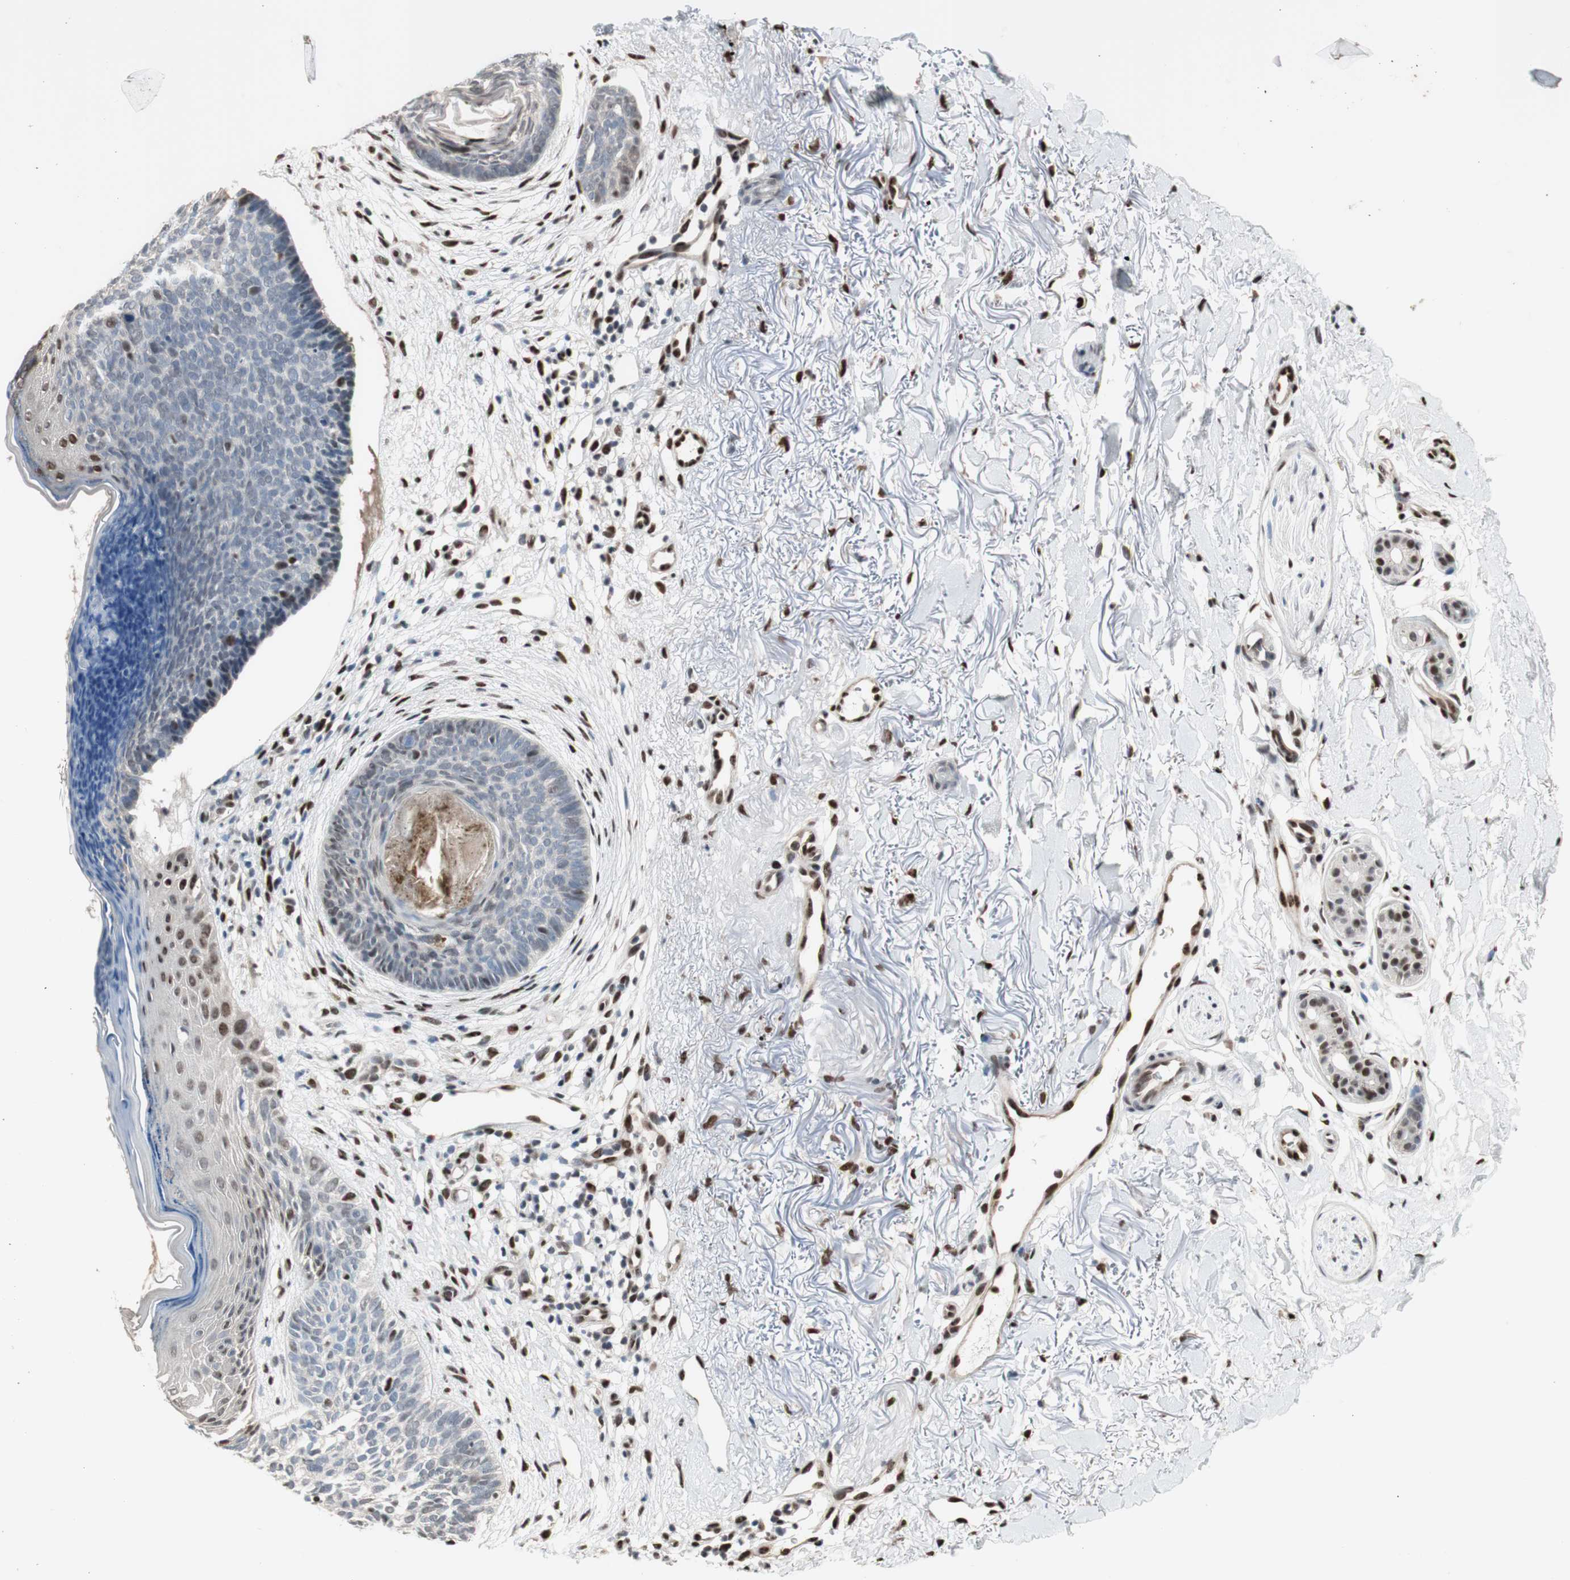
{"staining": {"intensity": "negative", "quantity": "none", "location": "none"}, "tissue": "skin cancer", "cell_type": "Tumor cells", "image_type": "cancer", "snomed": [{"axis": "morphology", "description": "Basal cell carcinoma"}, {"axis": "topography", "description": "Skin"}], "caption": "Human basal cell carcinoma (skin) stained for a protein using IHC demonstrates no positivity in tumor cells.", "gene": "PML", "patient": {"sex": "female", "age": 70}}